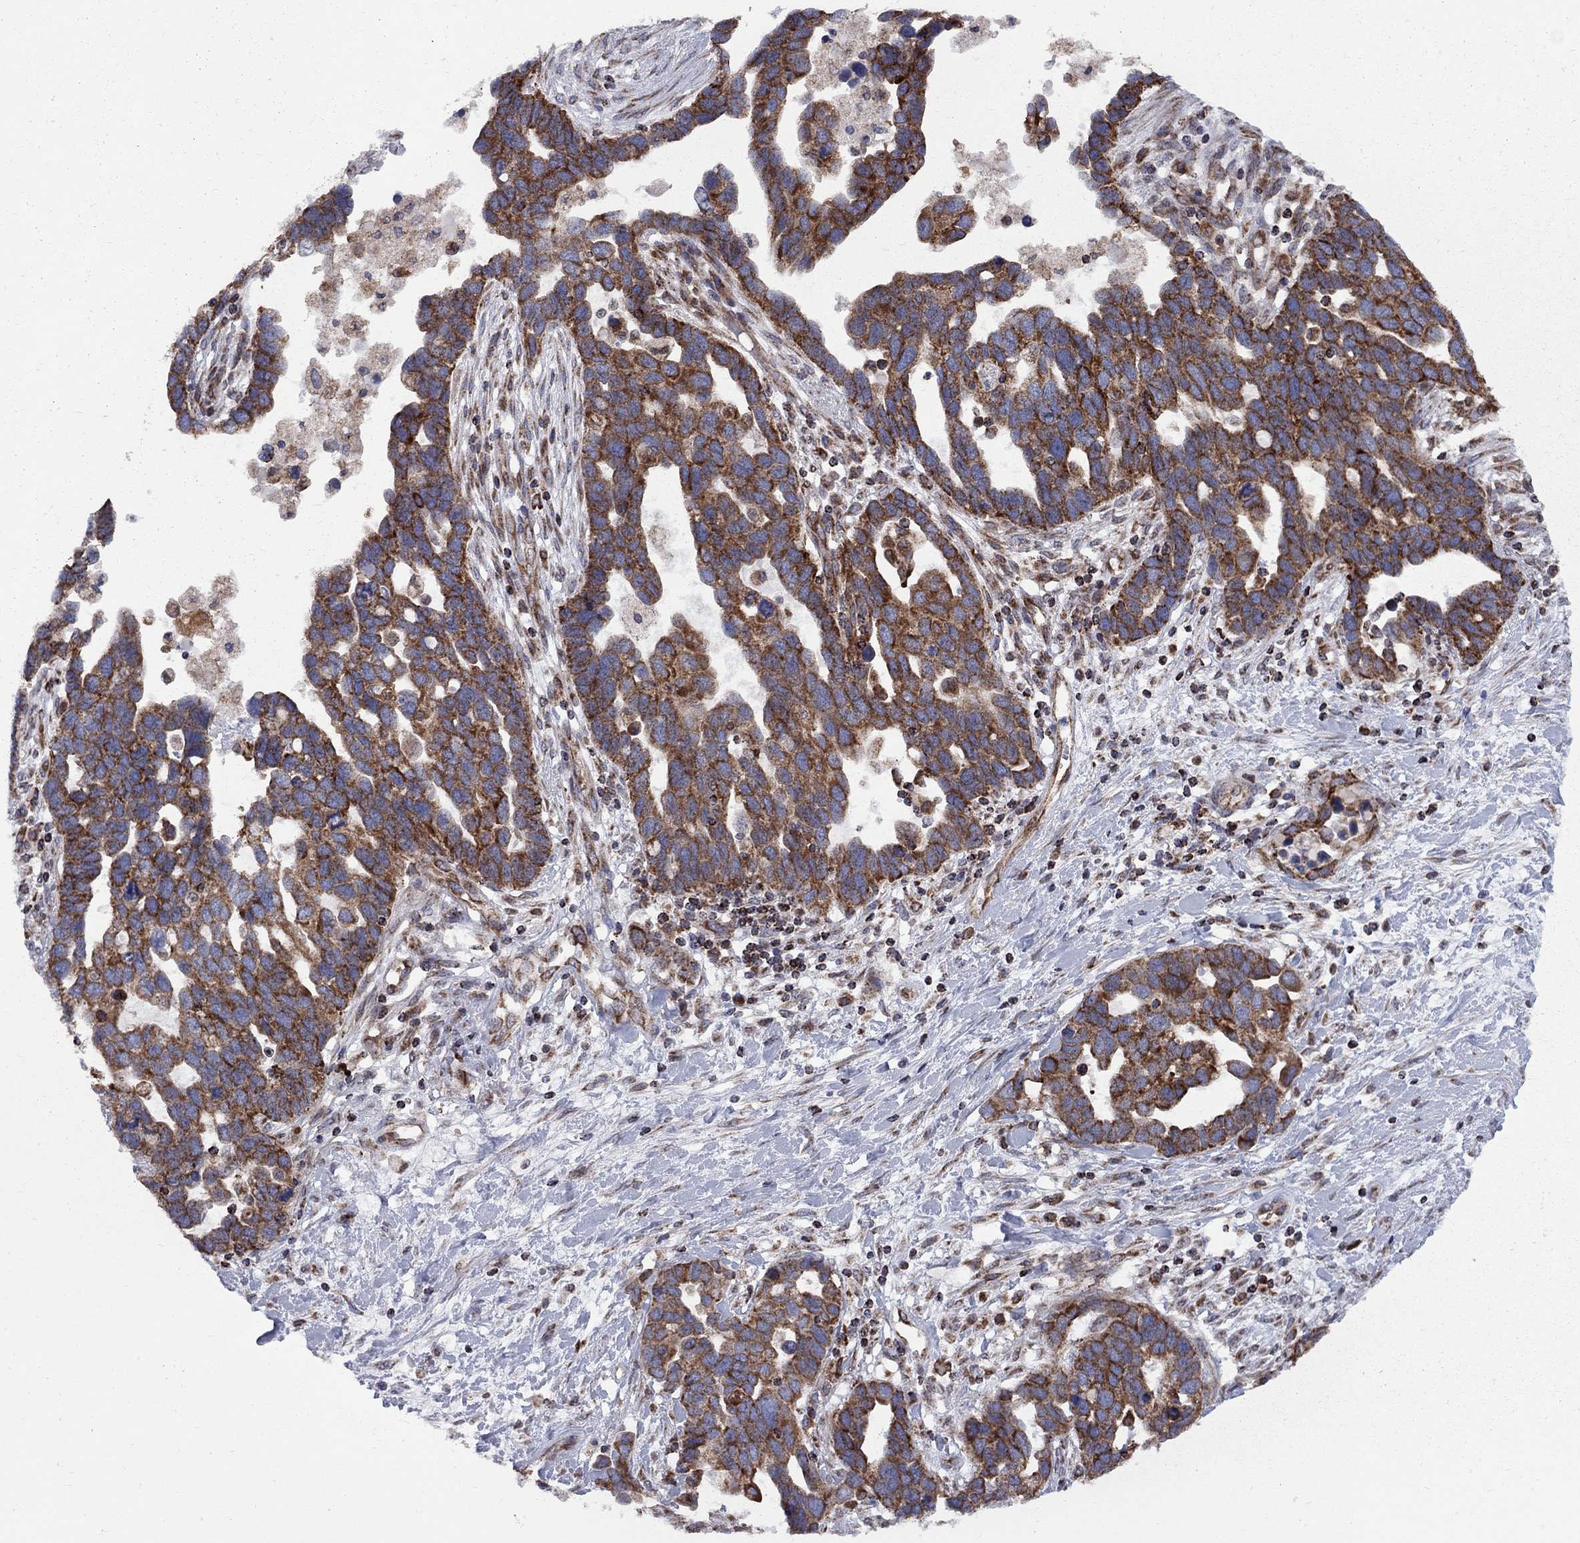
{"staining": {"intensity": "moderate", "quantity": ">75%", "location": "cytoplasmic/membranous"}, "tissue": "ovarian cancer", "cell_type": "Tumor cells", "image_type": "cancer", "snomed": [{"axis": "morphology", "description": "Cystadenocarcinoma, serous, NOS"}, {"axis": "topography", "description": "Ovary"}], "caption": "Immunohistochemistry (IHC) photomicrograph of human ovarian cancer (serous cystadenocarcinoma) stained for a protein (brown), which exhibits medium levels of moderate cytoplasmic/membranous positivity in approximately >75% of tumor cells.", "gene": "CLPTM1", "patient": {"sex": "female", "age": 54}}